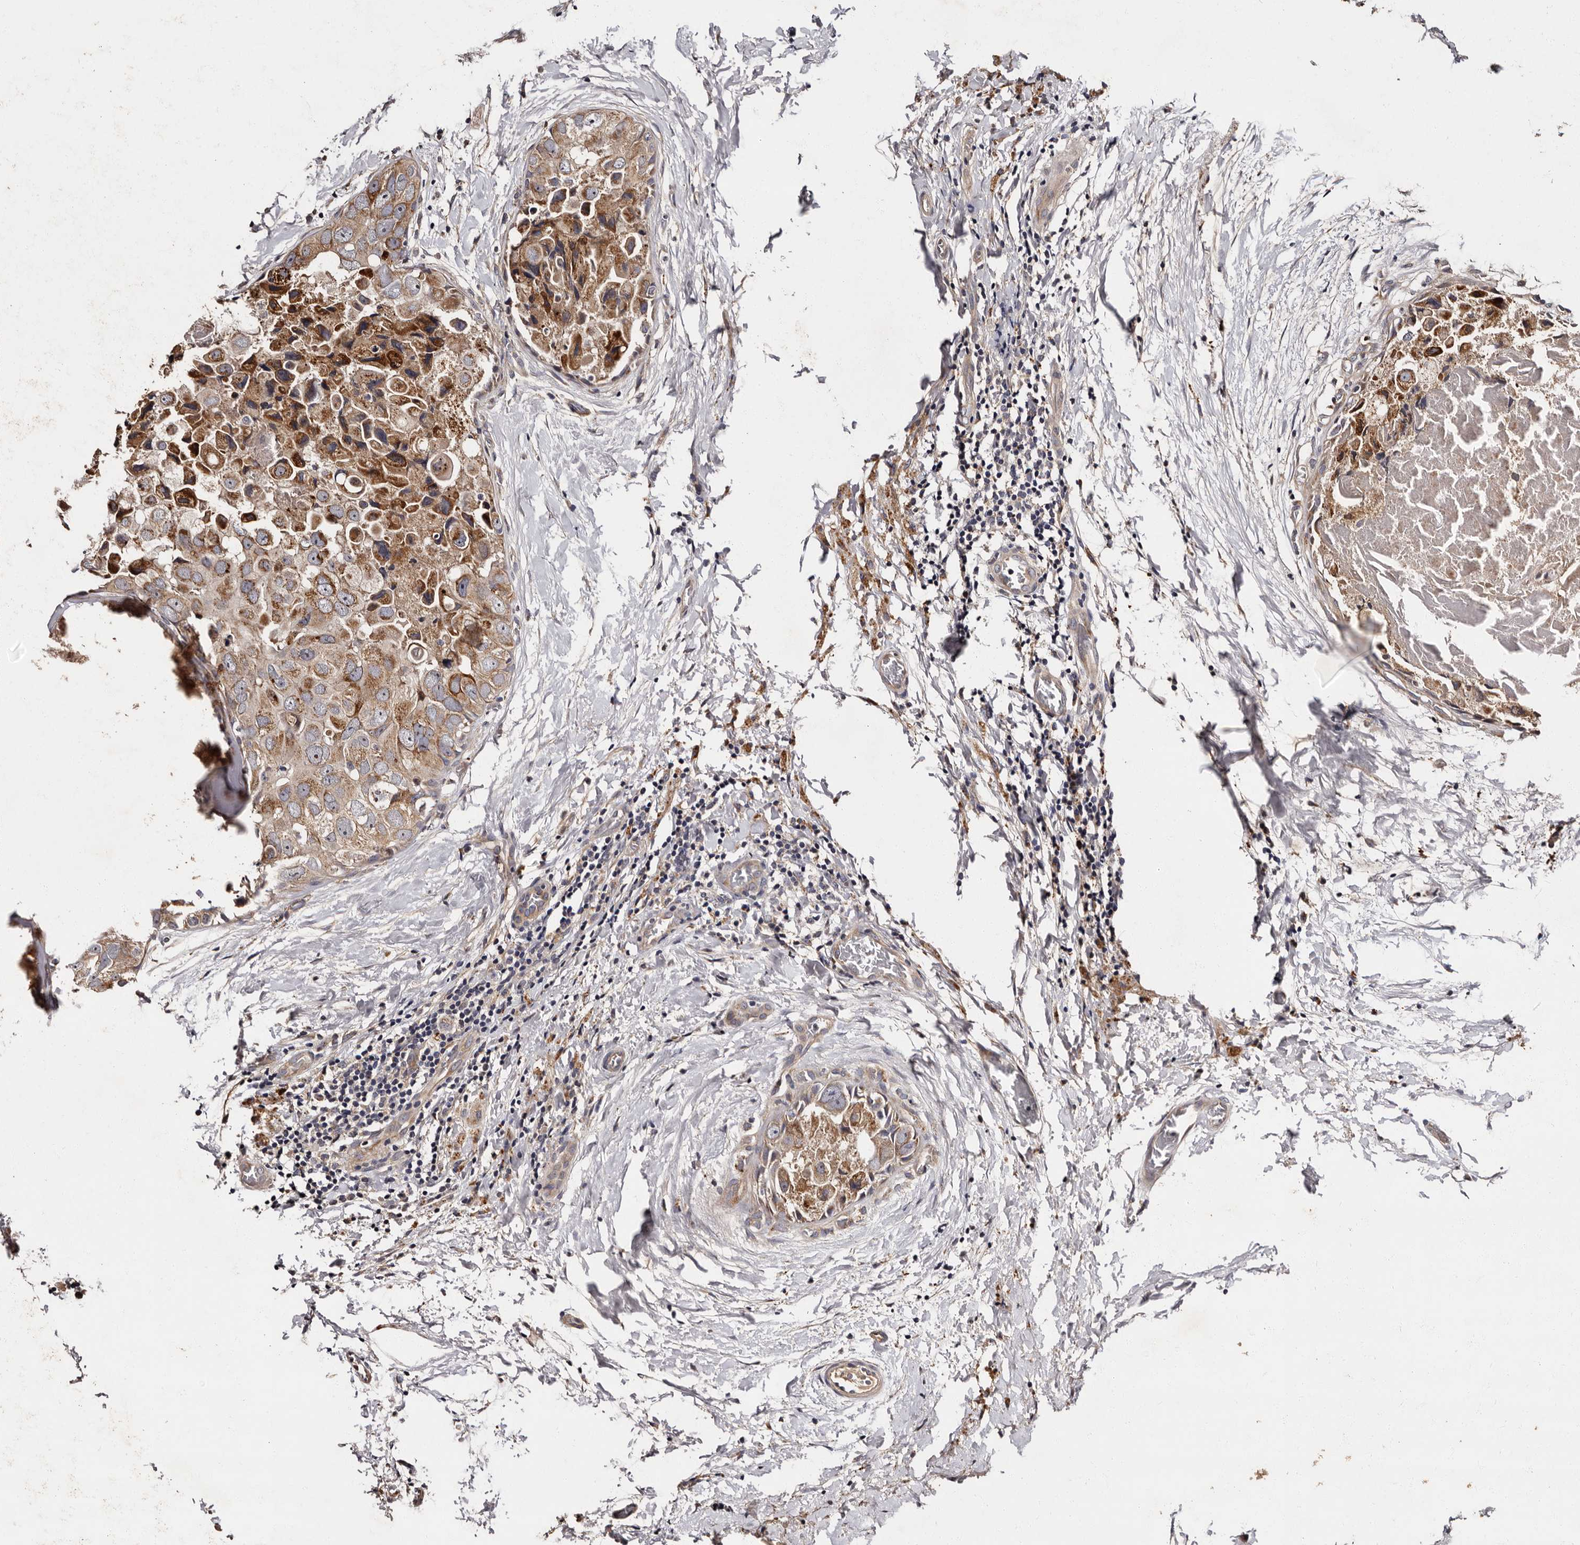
{"staining": {"intensity": "moderate", "quantity": "25%-75%", "location": "cytoplasmic/membranous"}, "tissue": "breast cancer", "cell_type": "Tumor cells", "image_type": "cancer", "snomed": [{"axis": "morphology", "description": "Duct carcinoma"}, {"axis": "topography", "description": "Breast"}], "caption": "Immunohistochemical staining of human breast infiltrating ductal carcinoma shows medium levels of moderate cytoplasmic/membranous protein expression in approximately 25%-75% of tumor cells. Using DAB (3,3'-diaminobenzidine) (brown) and hematoxylin (blue) stains, captured at high magnification using brightfield microscopy.", "gene": "ADCK5", "patient": {"sex": "female", "age": 62}}